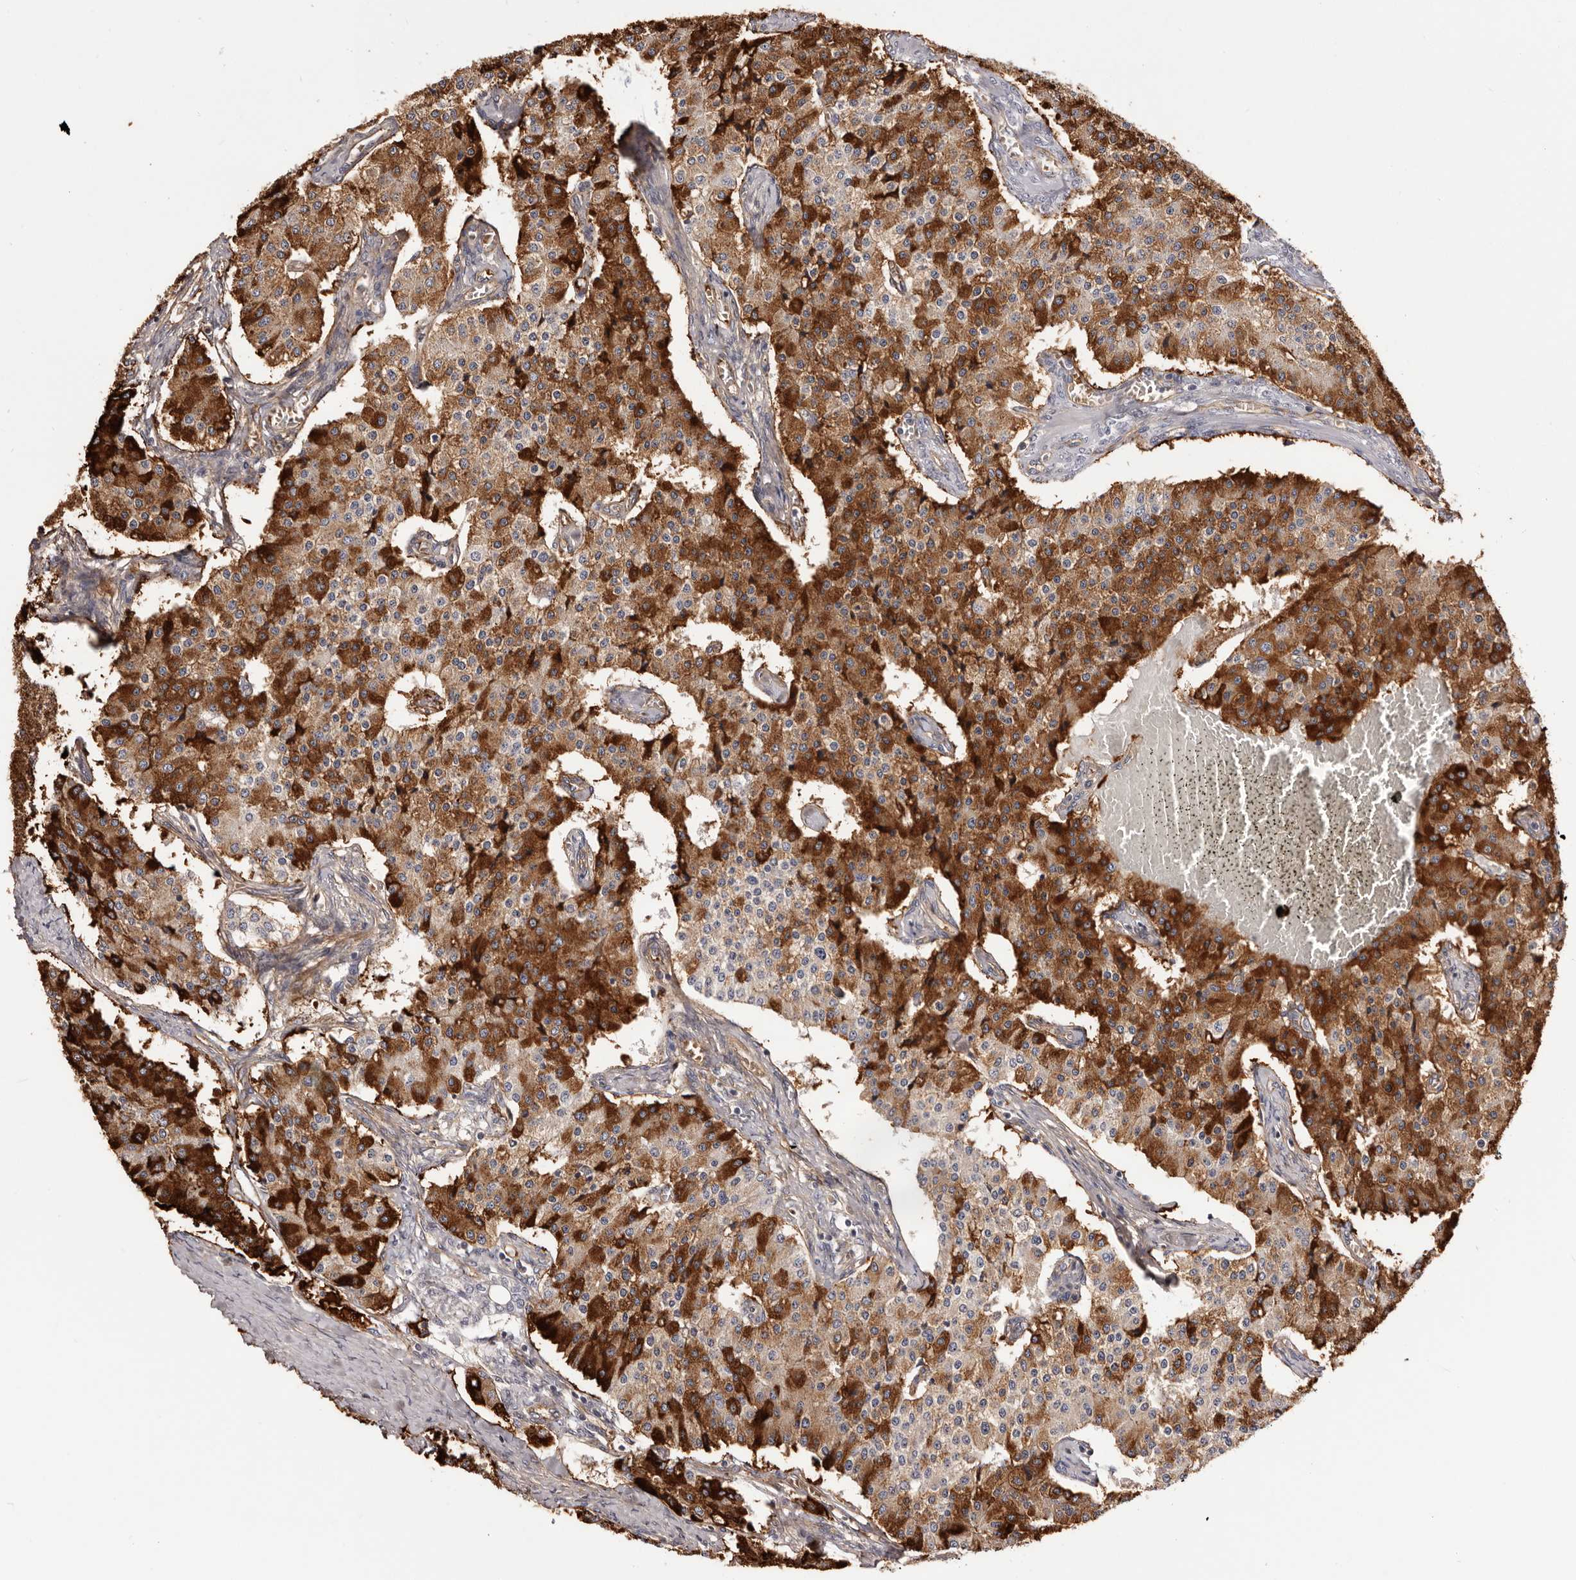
{"staining": {"intensity": "strong", "quantity": "25%-75%", "location": "cytoplasmic/membranous"}, "tissue": "carcinoid", "cell_type": "Tumor cells", "image_type": "cancer", "snomed": [{"axis": "morphology", "description": "Carcinoid, malignant, NOS"}, {"axis": "topography", "description": "Colon"}], "caption": "Tumor cells reveal strong cytoplasmic/membranous staining in about 25%-75% of cells in malignant carcinoid.", "gene": "DMRT2", "patient": {"sex": "female", "age": 52}}